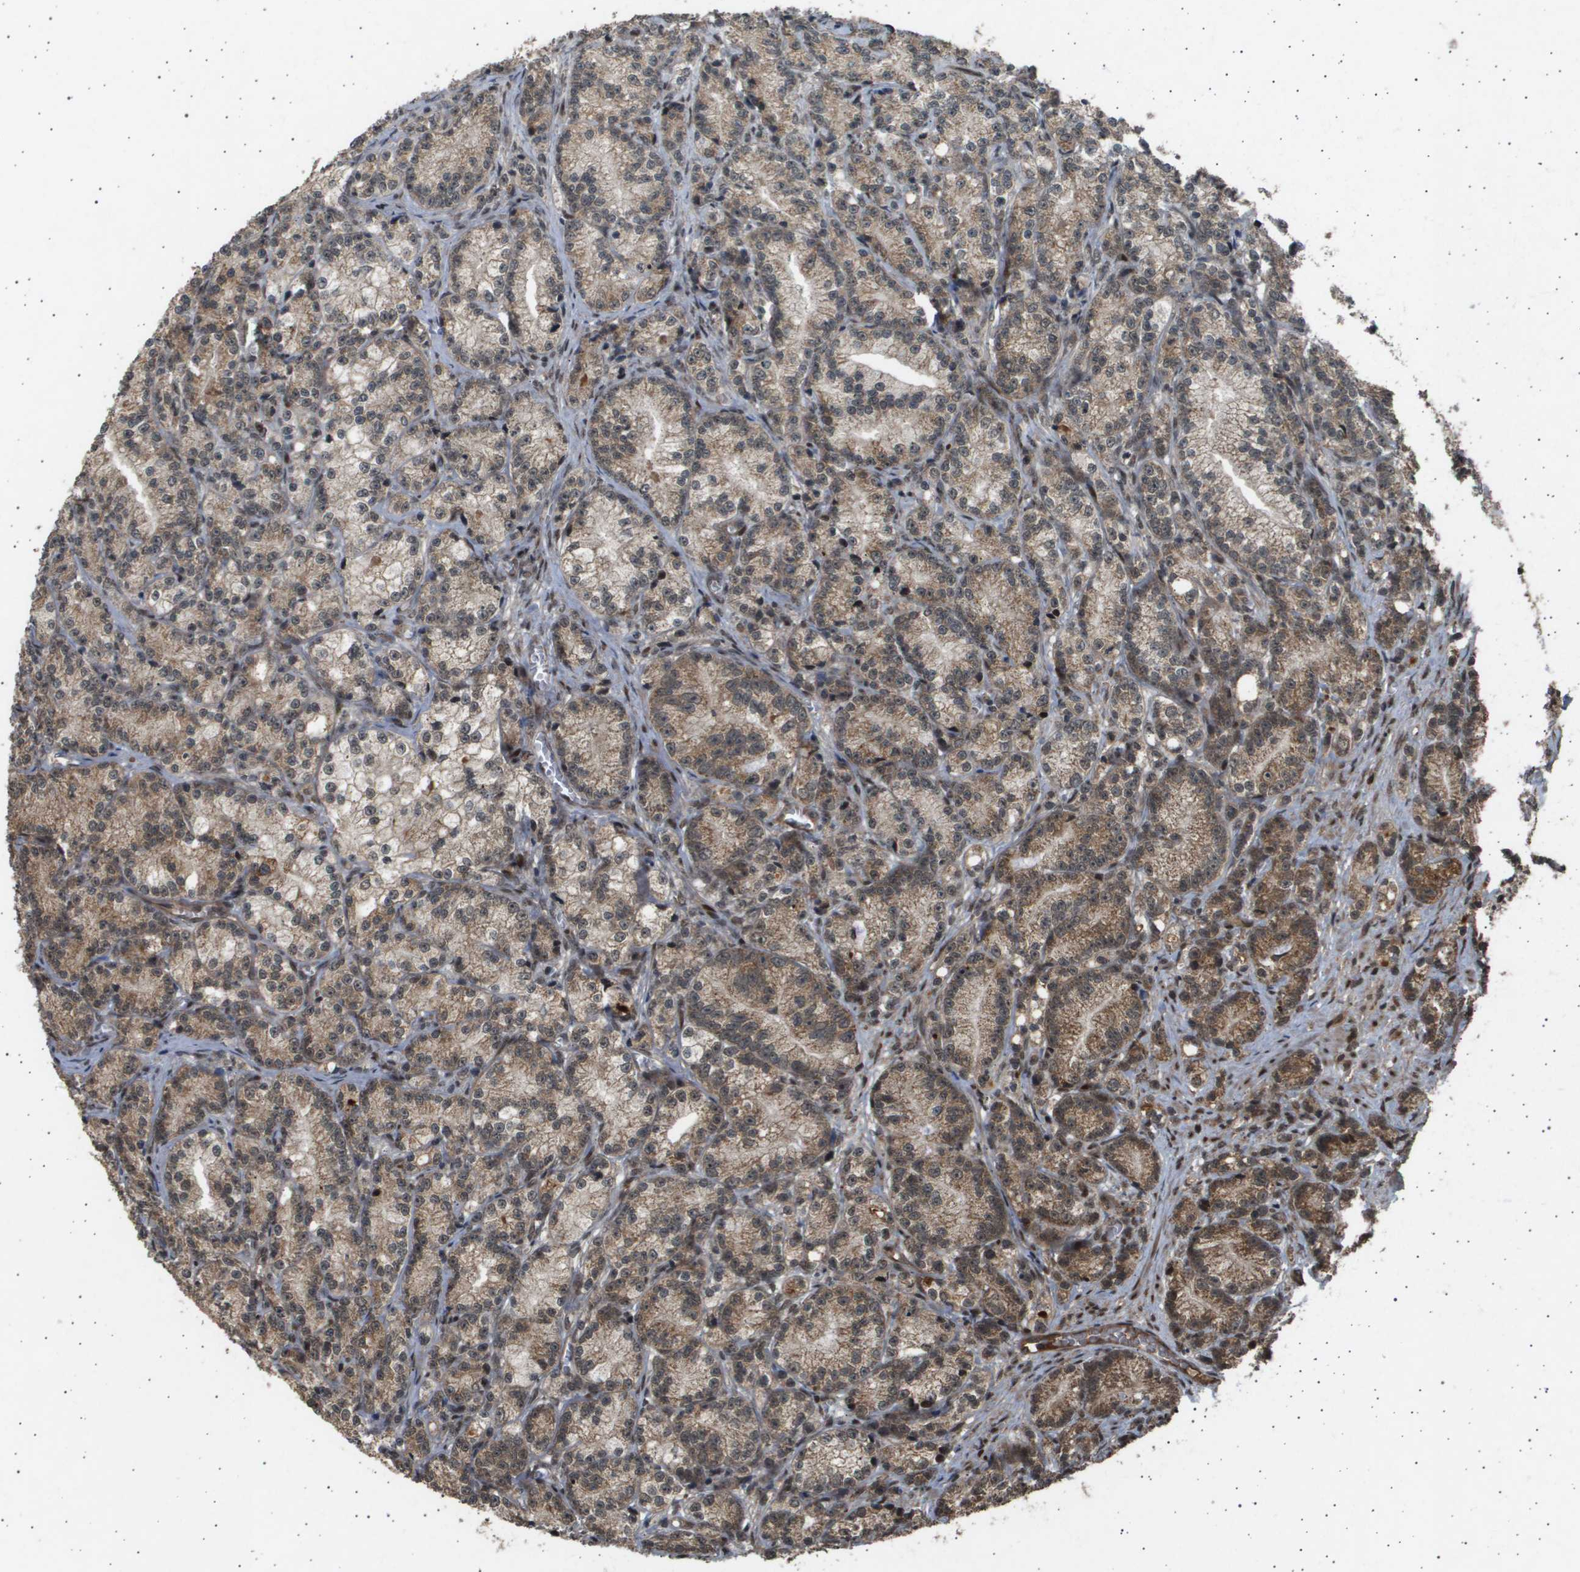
{"staining": {"intensity": "moderate", "quantity": ">75%", "location": "cytoplasmic/membranous"}, "tissue": "prostate cancer", "cell_type": "Tumor cells", "image_type": "cancer", "snomed": [{"axis": "morphology", "description": "Adenocarcinoma, Low grade"}, {"axis": "topography", "description": "Prostate"}], "caption": "Brown immunohistochemical staining in prostate cancer exhibits moderate cytoplasmic/membranous expression in approximately >75% of tumor cells.", "gene": "TNRC6A", "patient": {"sex": "male", "age": 89}}